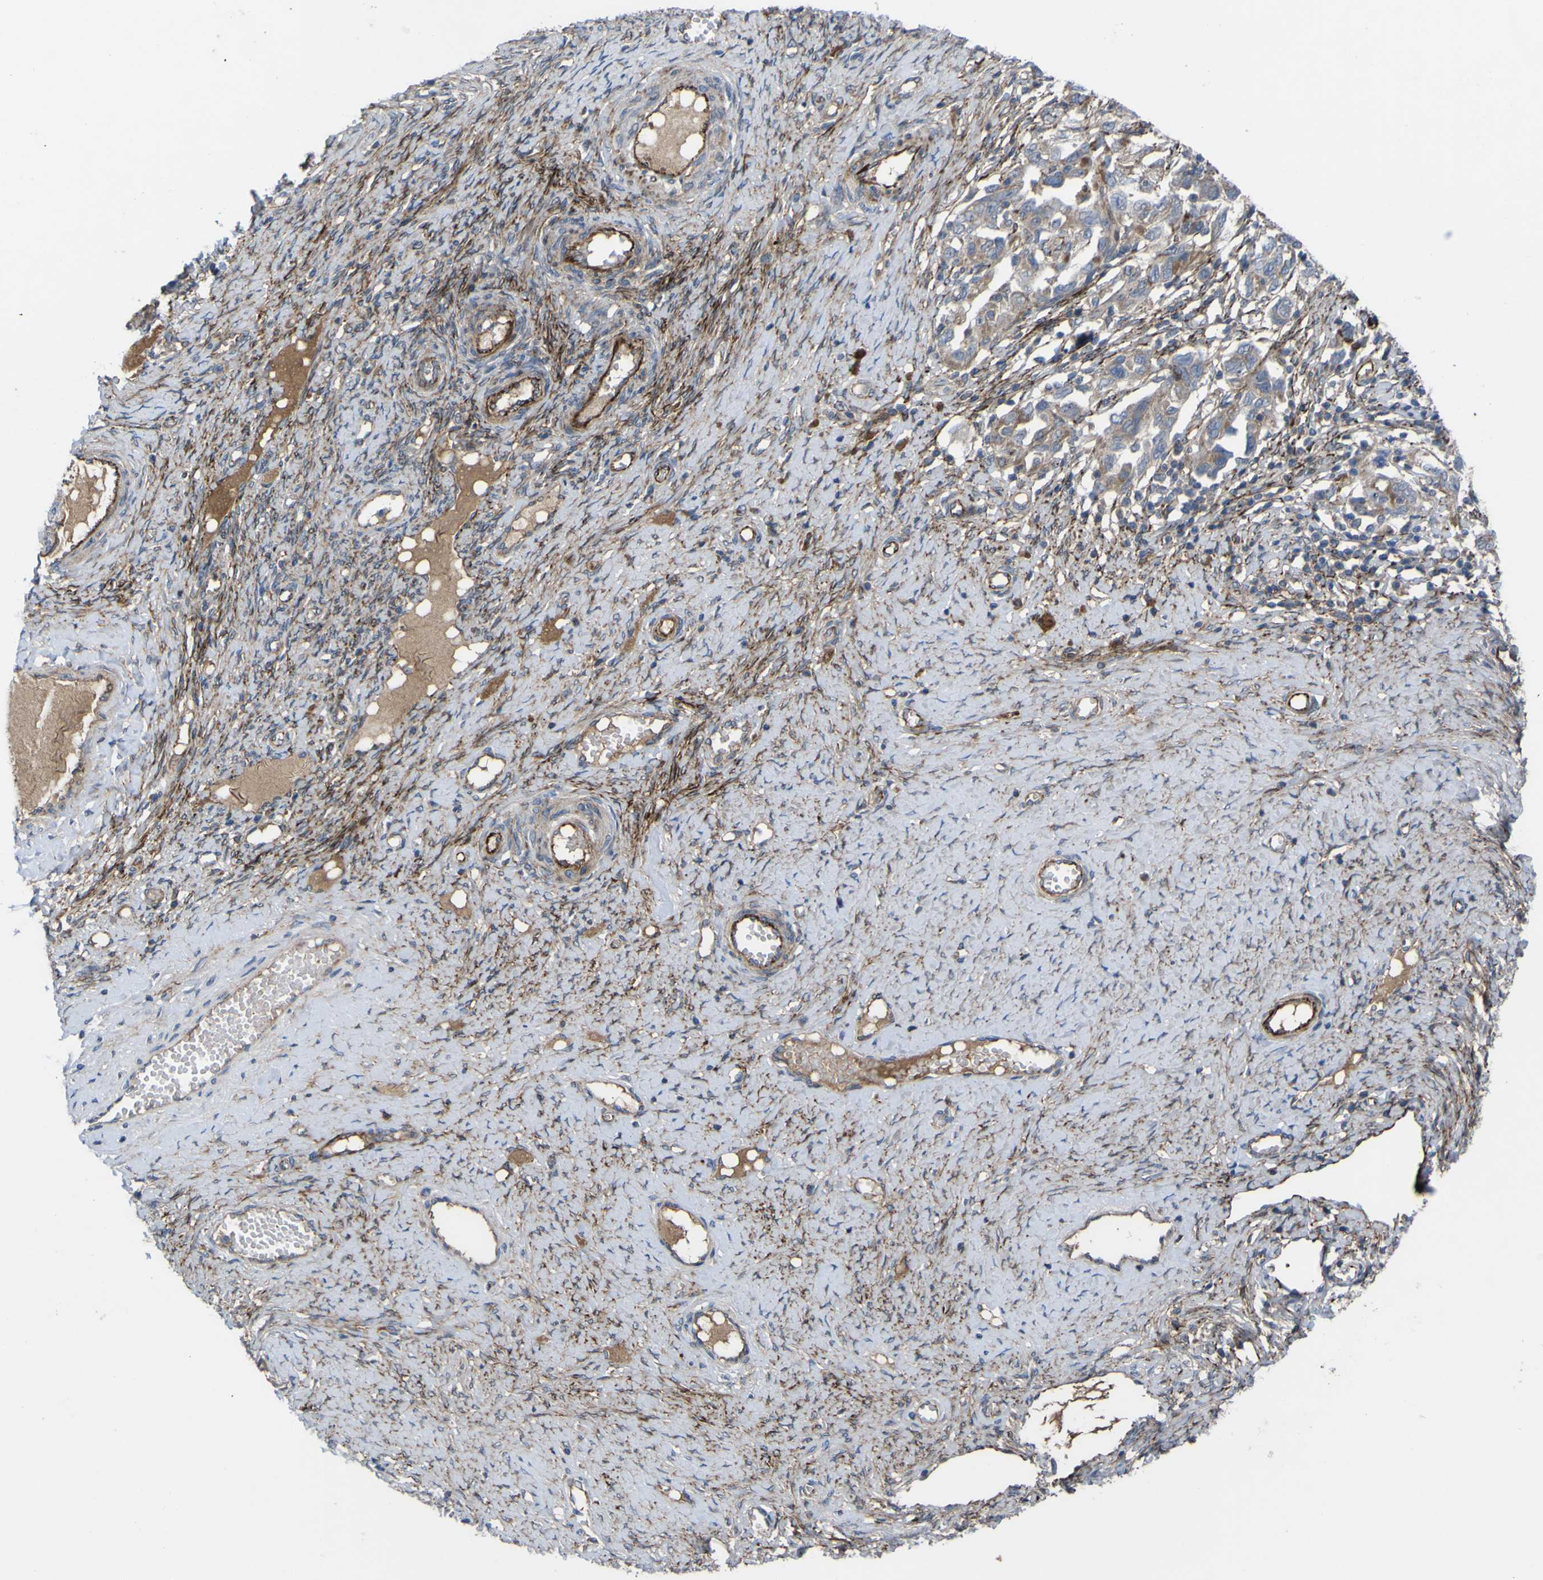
{"staining": {"intensity": "weak", "quantity": ">75%", "location": "cytoplasmic/membranous"}, "tissue": "ovarian cancer", "cell_type": "Tumor cells", "image_type": "cancer", "snomed": [{"axis": "morphology", "description": "Carcinoma, NOS"}, {"axis": "morphology", "description": "Cystadenocarcinoma, serous, NOS"}, {"axis": "topography", "description": "Ovary"}], "caption": "About >75% of tumor cells in human ovarian cancer reveal weak cytoplasmic/membranous protein positivity as visualized by brown immunohistochemical staining.", "gene": "GPLD1", "patient": {"sex": "female", "age": 69}}